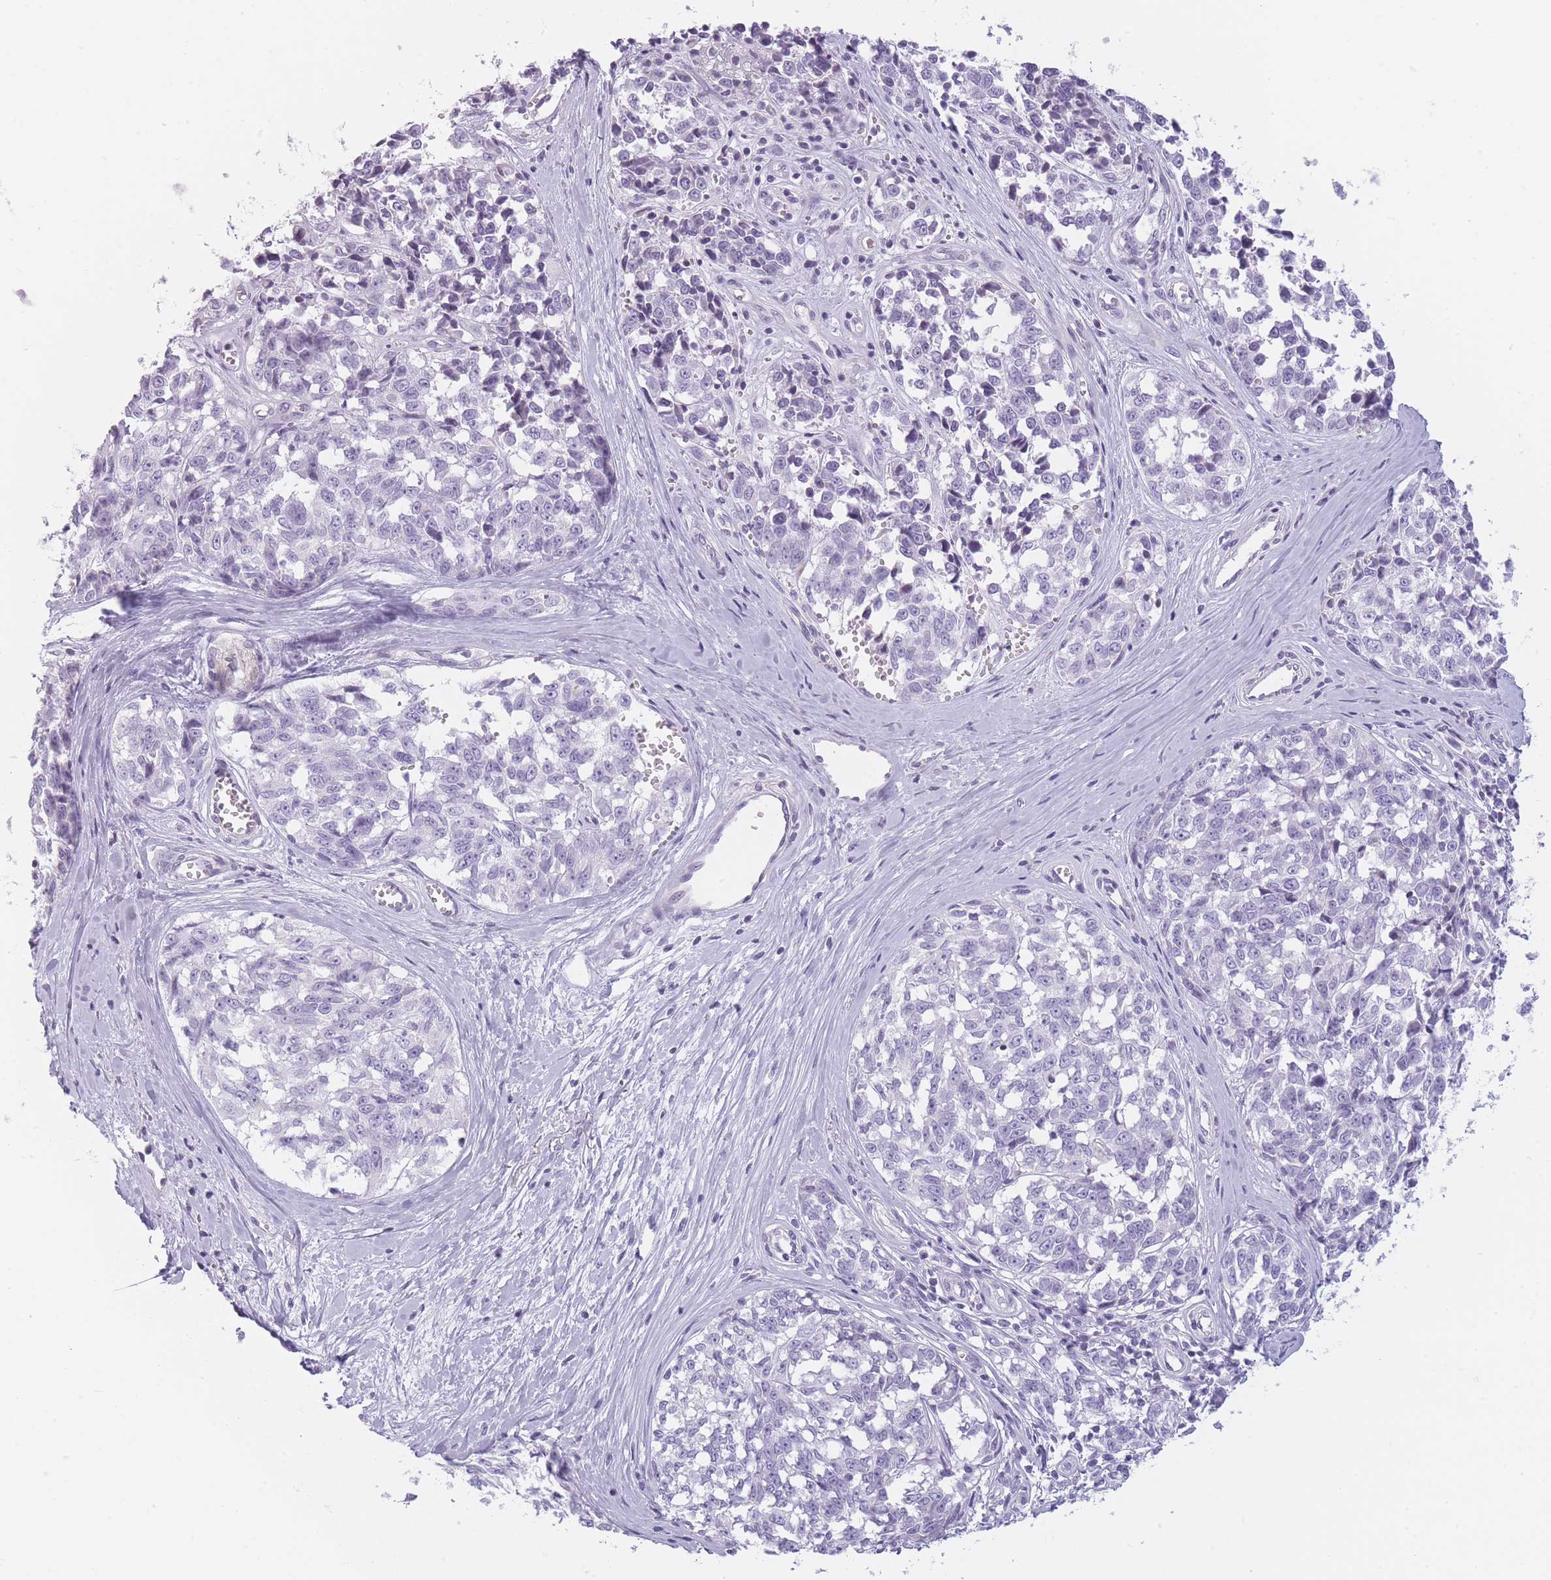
{"staining": {"intensity": "negative", "quantity": "none", "location": "none"}, "tissue": "melanoma", "cell_type": "Tumor cells", "image_type": "cancer", "snomed": [{"axis": "morphology", "description": "Normal tissue, NOS"}, {"axis": "morphology", "description": "Malignant melanoma, NOS"}, {"axis": "topography", "description": "Skin"}], "caption": "Human malignant melanoma stained for a protein using immunohistochemistry shows no staining in tumor cells.", "gene": "GGT1", "patient": {"sex": "female", "age": 64}}